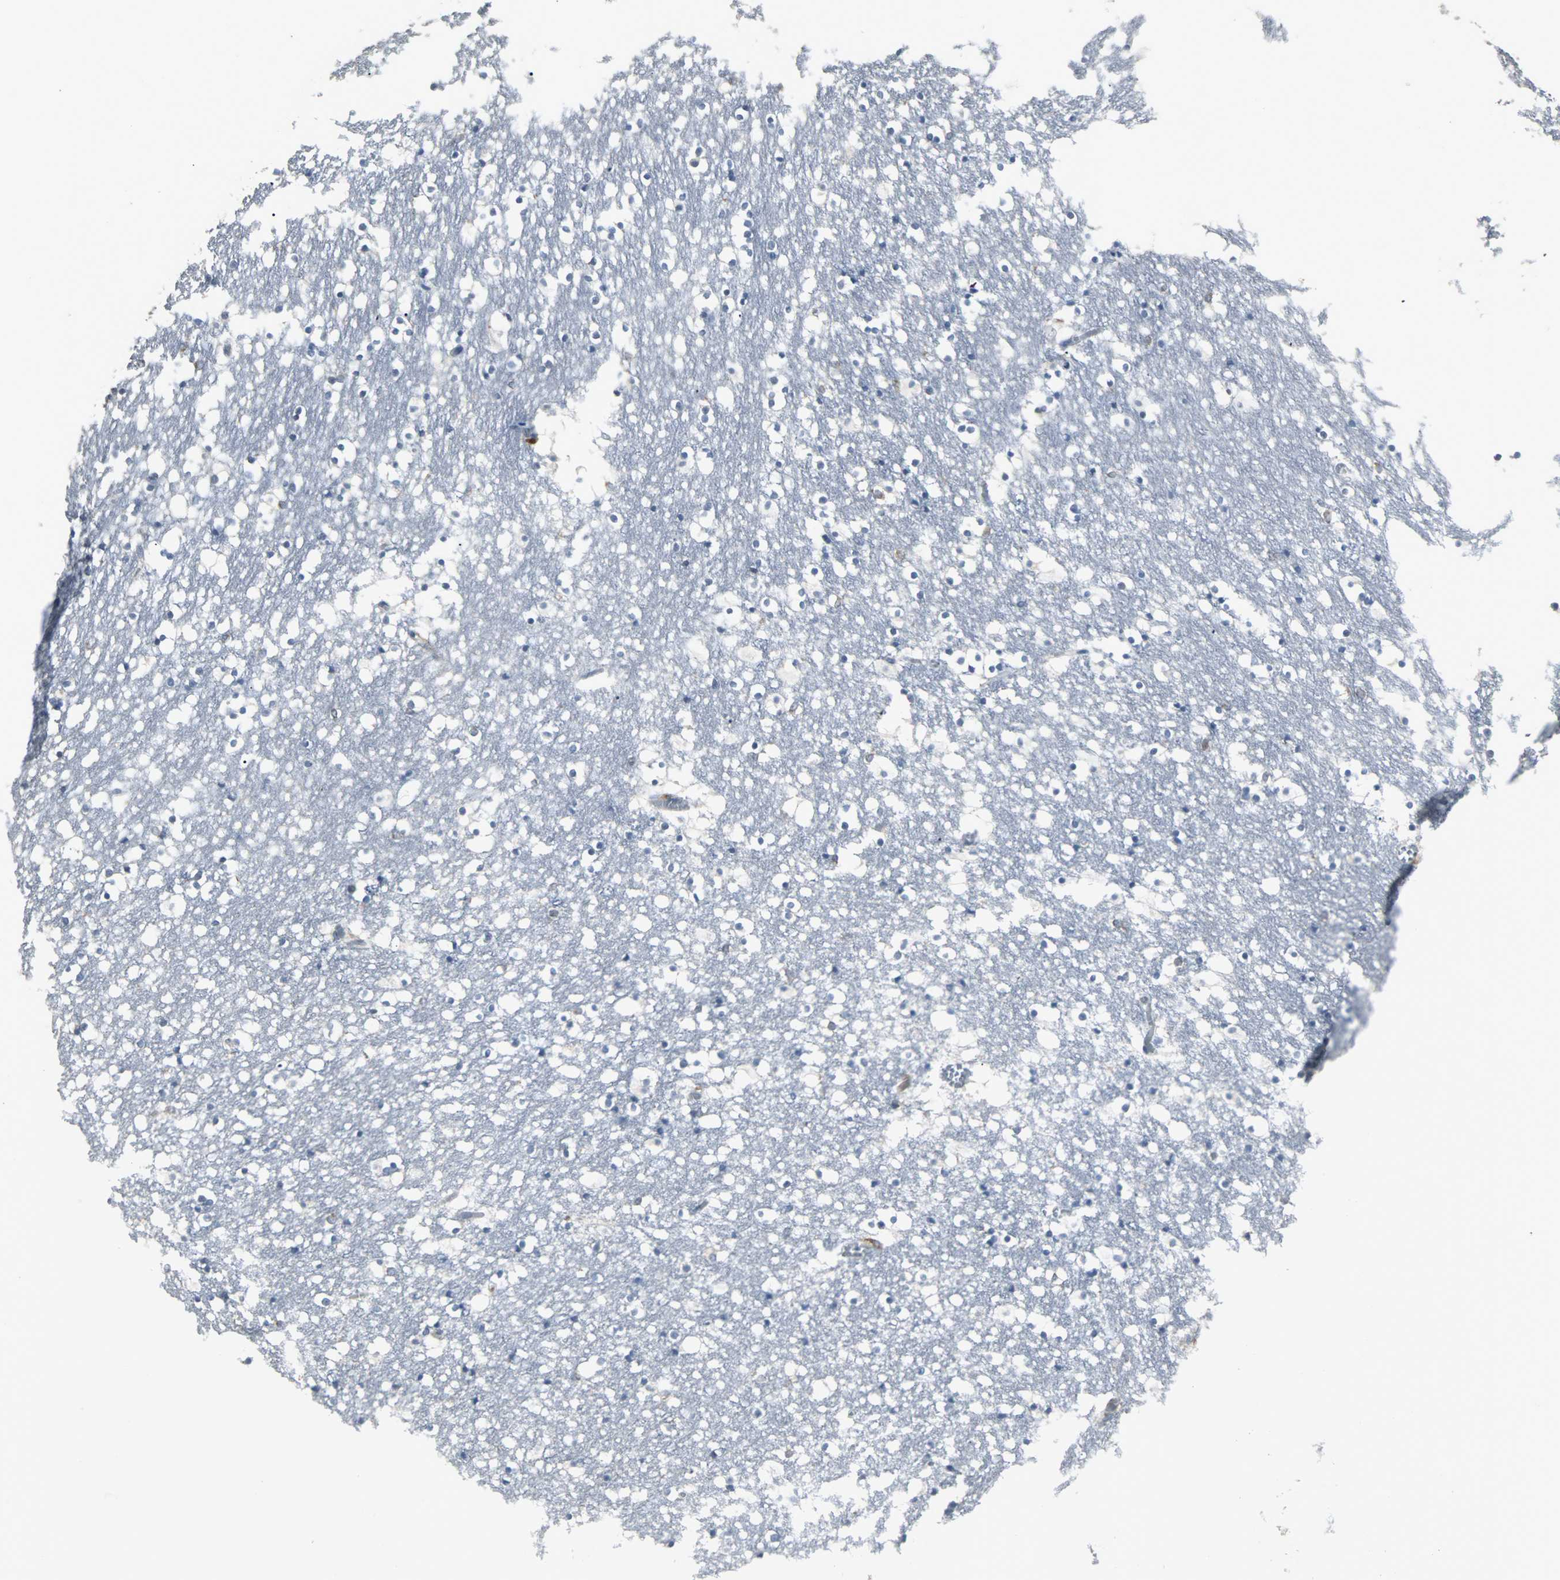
{"staining": {"intensity": "weak", "quantity": "25%-75%", "location": "cytoplasmic/membranous"}, "tissue": "caudate", "cell_type": "Glial cells", "image_type": "normal", "snomed": [{"axis": "morphology", "description": "Normal tissue, NOS"}, {"axis": "topography", "description": "Lateral ventricle wall"}], "caption": "Caudate stained with immunohistochemistry demonstrates weak cytoplasmic/membranous positivity in approximately 25%-75% of glial cells.", "gene": "LRRFIP1", "patient": {"sex": "male", "age": 45}}